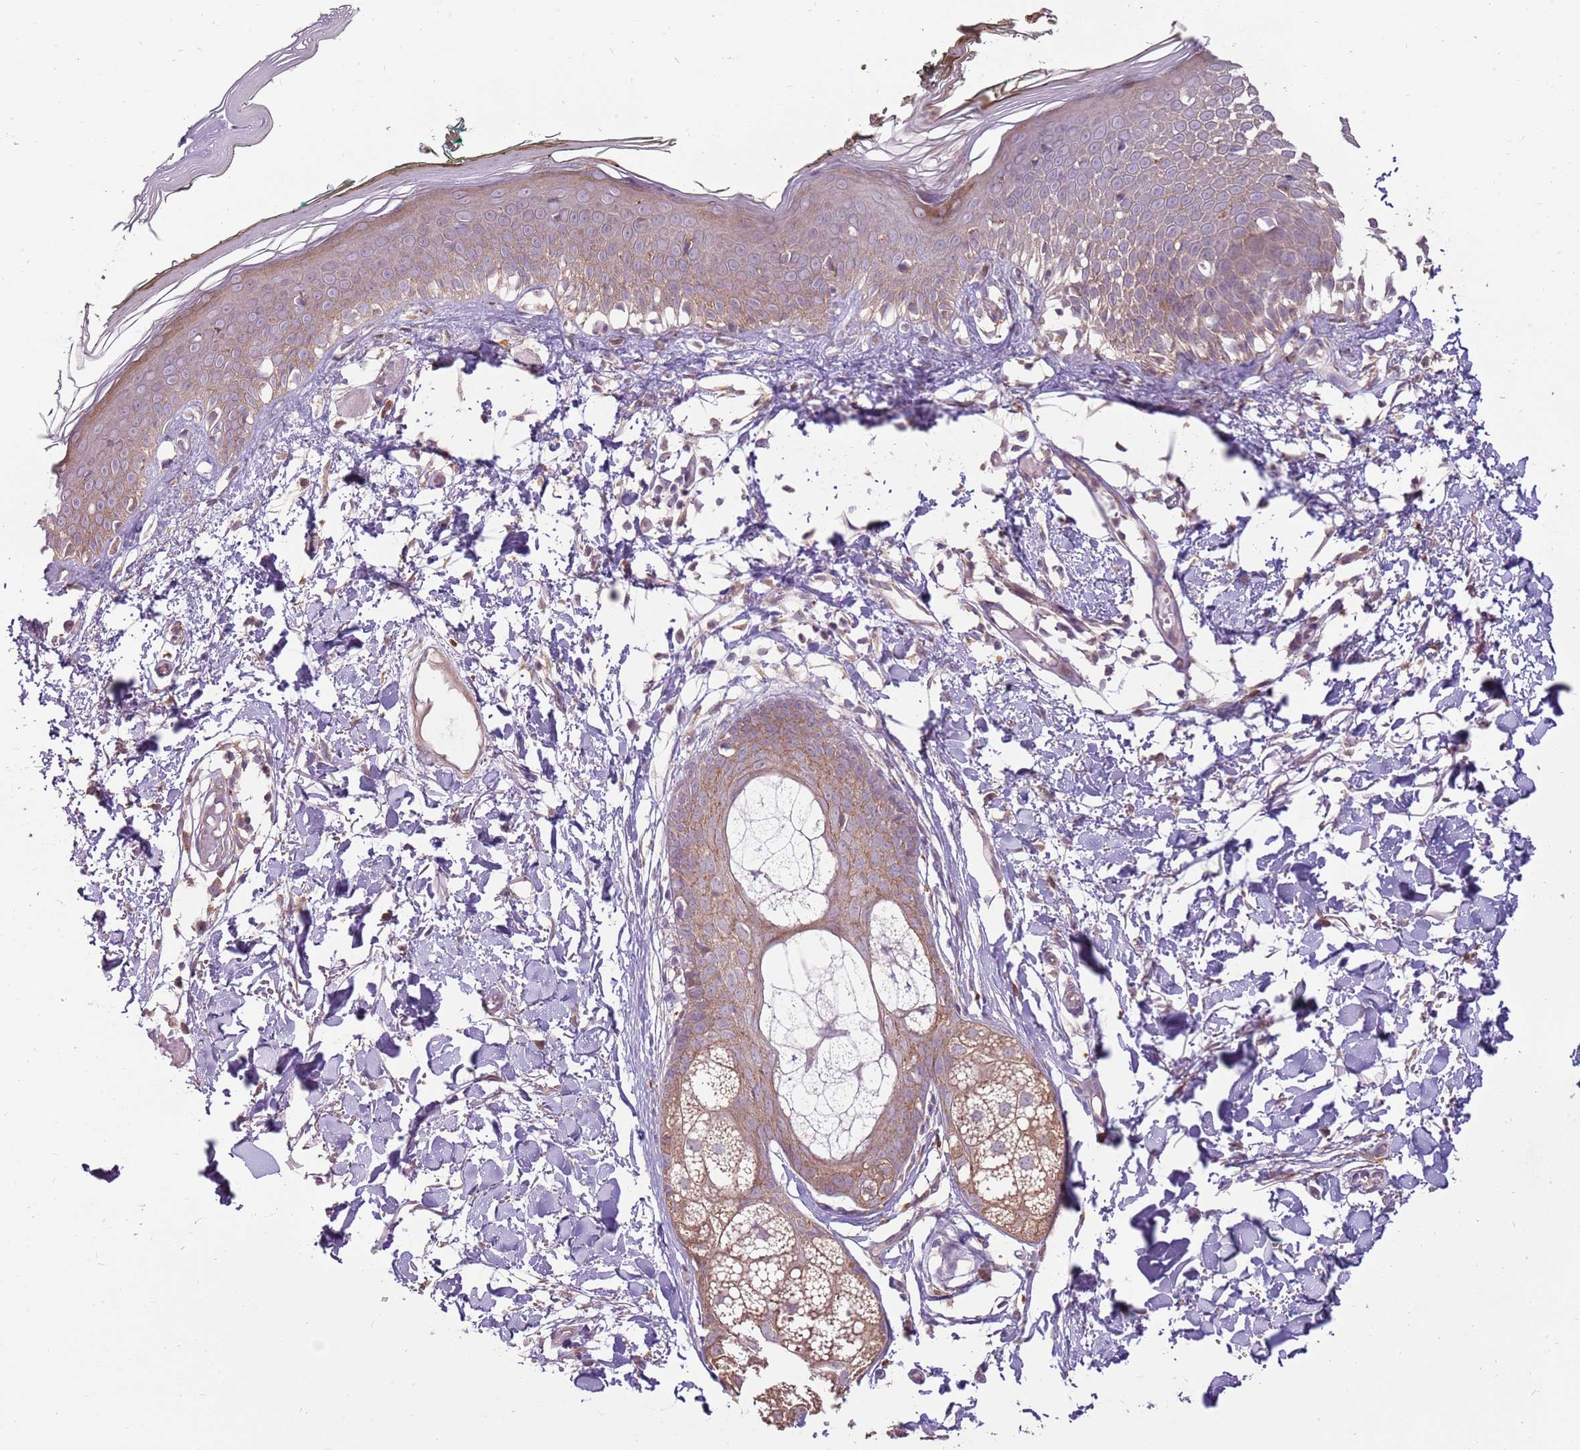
{"staining": {"intensity": "weak", "quantity": ">75%", "location": "cytoplasmic/membranous"}, "tissue": "skin", "cell_type": "Fibroblasts", "image_type": "normal", "snomed": [{"axis": "morphology", "description": "Normal tissue, NOS"}, {"axis": "topography", "description": "Skin"}], "caption": "Skin stained for a protein demonstrates weak cytoplasmic/membranous positivity in fibroblasts. The staining was performed using DAB (3,3'-diaminobenzidine) to visualize the protein expression in brown, while the nuclei were stained in blue with hematoxylin (Magnification: 20x).", "gene": "SPATA31D1", "patient": {"sex": "male", "age": 62}}